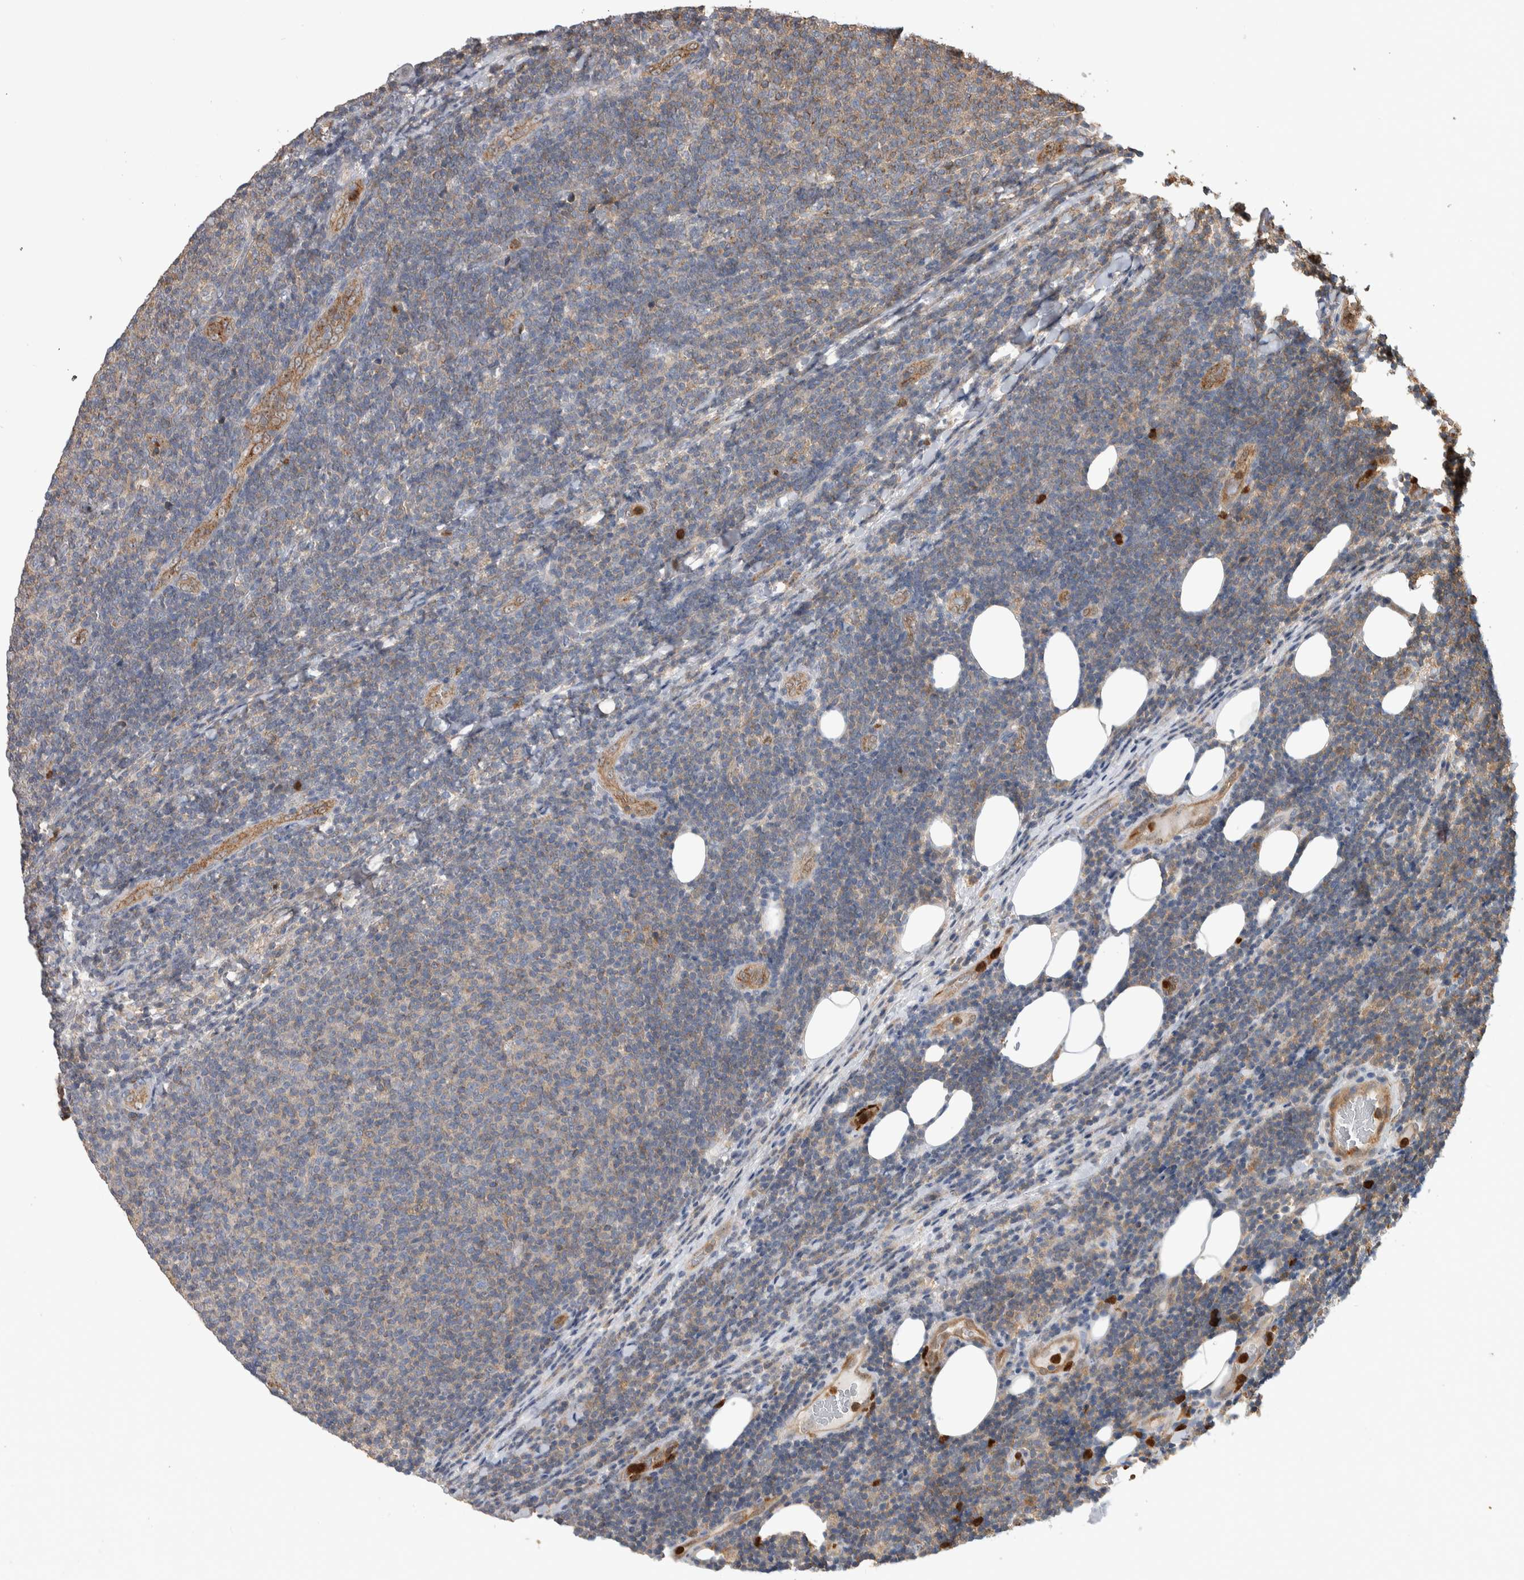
{"staining": {"intensity": "weak", "quantity": "<25%", "location": "cytoplasmic/membranous"}, "tissue": "lymphoma", "cell_type": "Tumor cells", "image_type": "cancer", "snomed": [{"axis": "morphology", "description": "Malignant lymphoma, non-Hodgkin's type, Low grade"}, {"axis": "topography", "description": "Lymph node"}], "caption": "An immunohistochemistry (IHC) image of lymphoma is shown. There is no staining in tumor cells of lymphoma.", "gene": "SDCBP", "patient": {"sex": "male", "age": 66}}